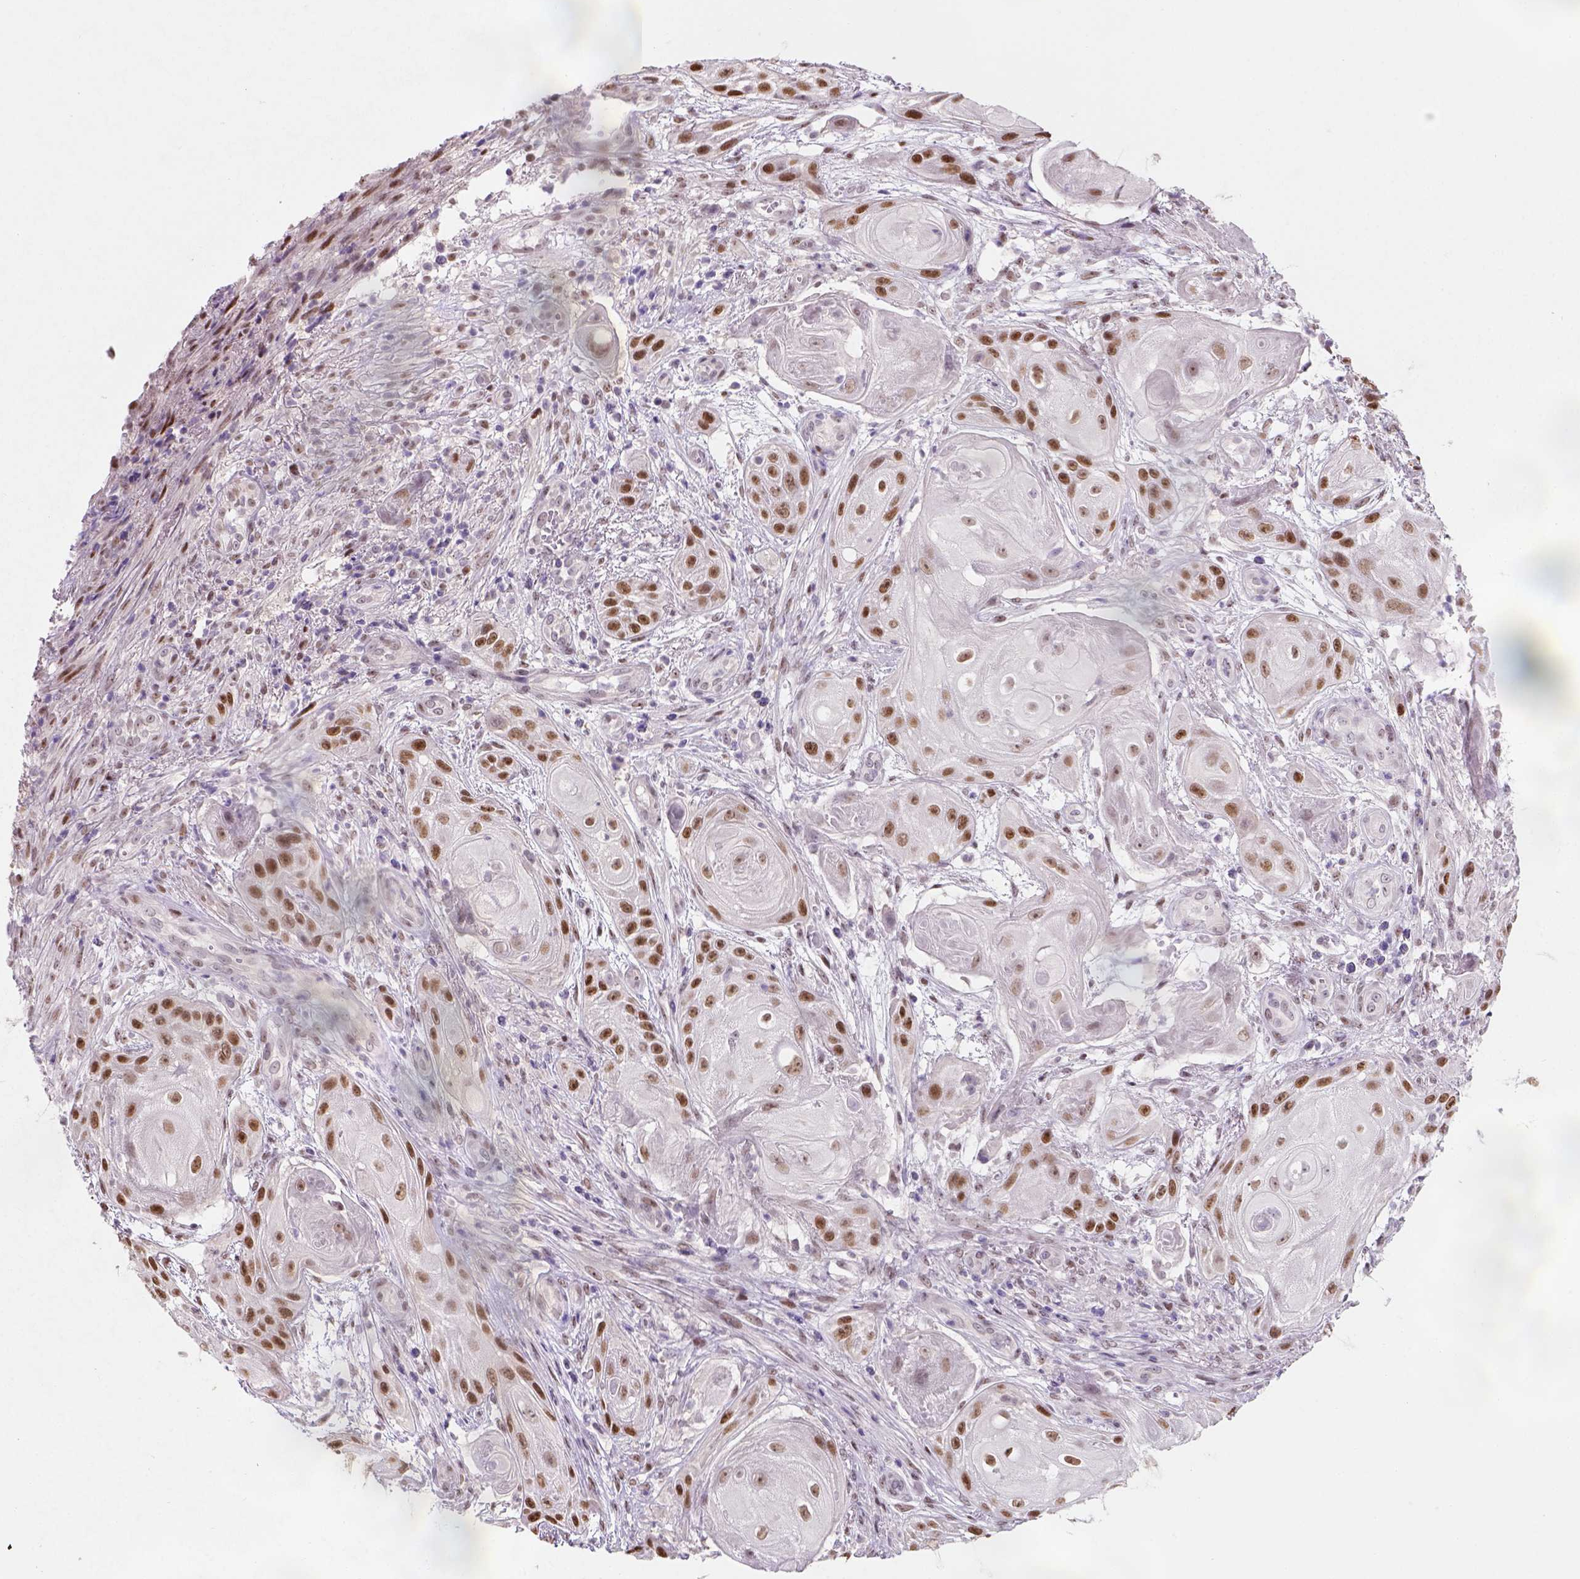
{"staining": {"intensity": "moderate", "quantity": ">75%", "location": "nuclear"}, "tissue": "skin cancer", "cell_type": "Tumor cells", "image_type": "cancer", "snomed": [{"axis": "morphology", "description": "Squamous cell carcinoma, NOS"}, {"axis": "topography", "description": "Skin"}], "caption": "A photomicrograph of skin cancer stained for a protein exhibits moderate nuclear brown staining in tumor cells.", "gene": "C1orf112", "patient": {"sex": "male", "age": 62}}